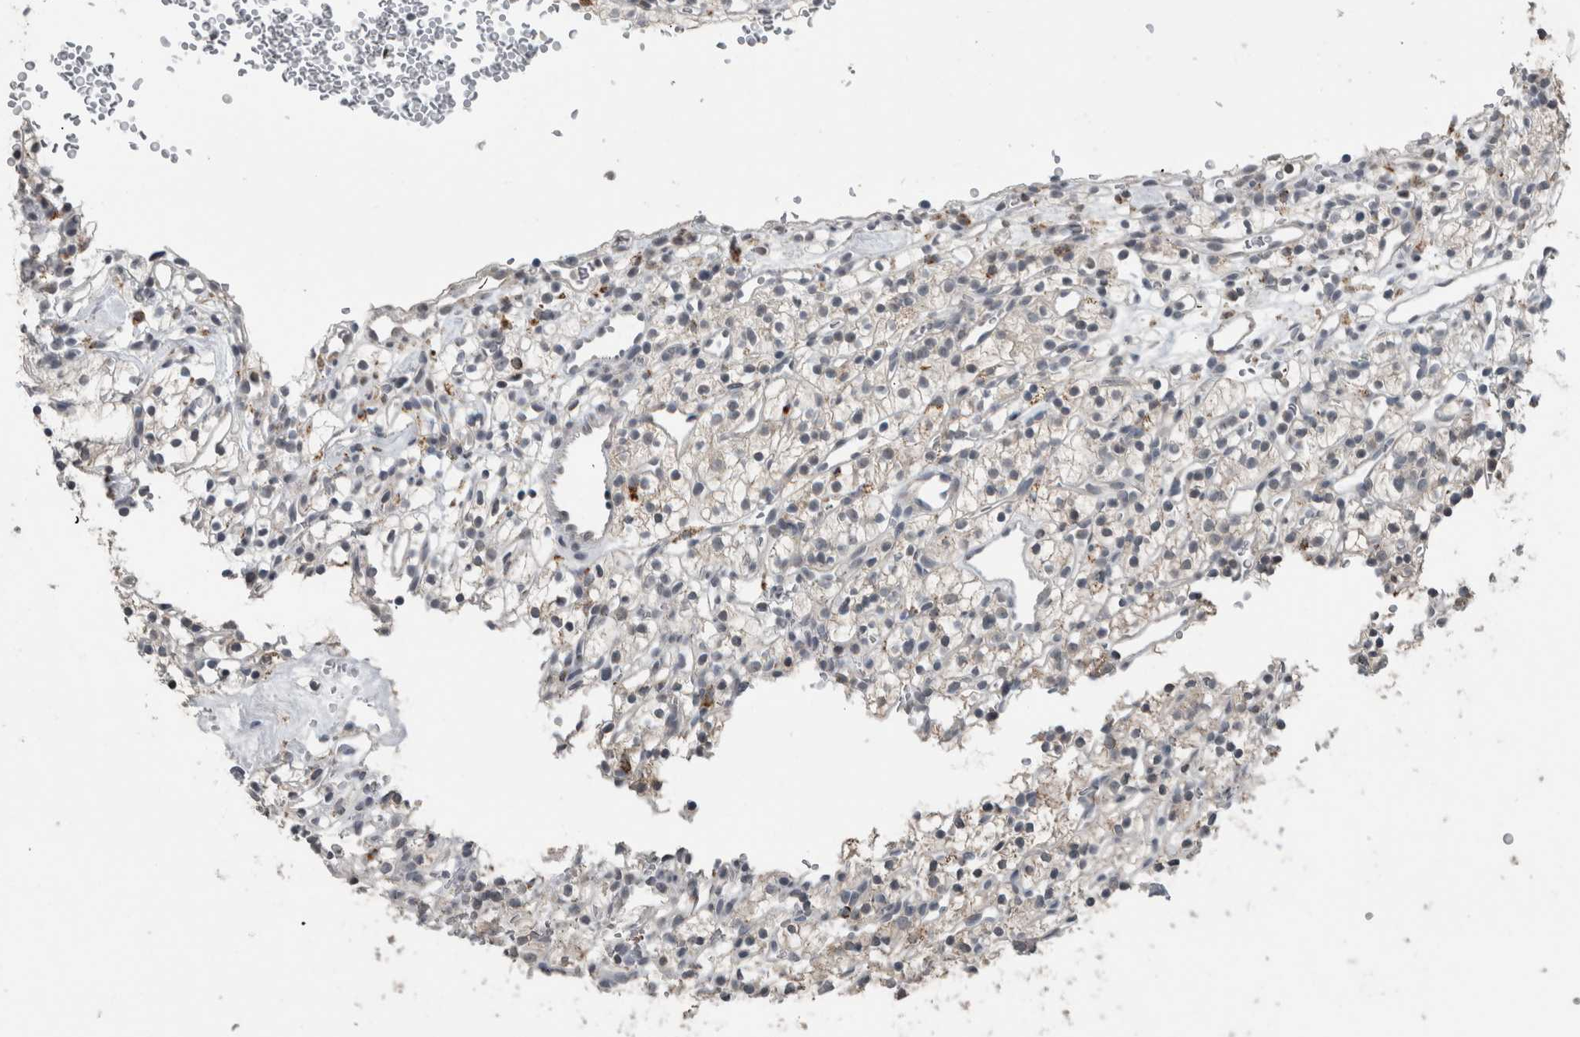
{"staining": {"intensity": "weak", "quantity": "<25%", "location": "cytoplasmic/membranous"}, "tissue": "renal cancer", "cell_type": "Tumor cells", "image_type": "cancer", "snomed": [{"axis": "morphology", "description": "Adenocarcinoma, NOS"}, {"axis": "topography", "description": "Kidney"}], "caption": "This is an IHC histopathology image of human renal adenocarcinoma. There is no expression in tumor cells.", "gene": "ACSF2", "patient": {"sex": "female", "age": 57}}